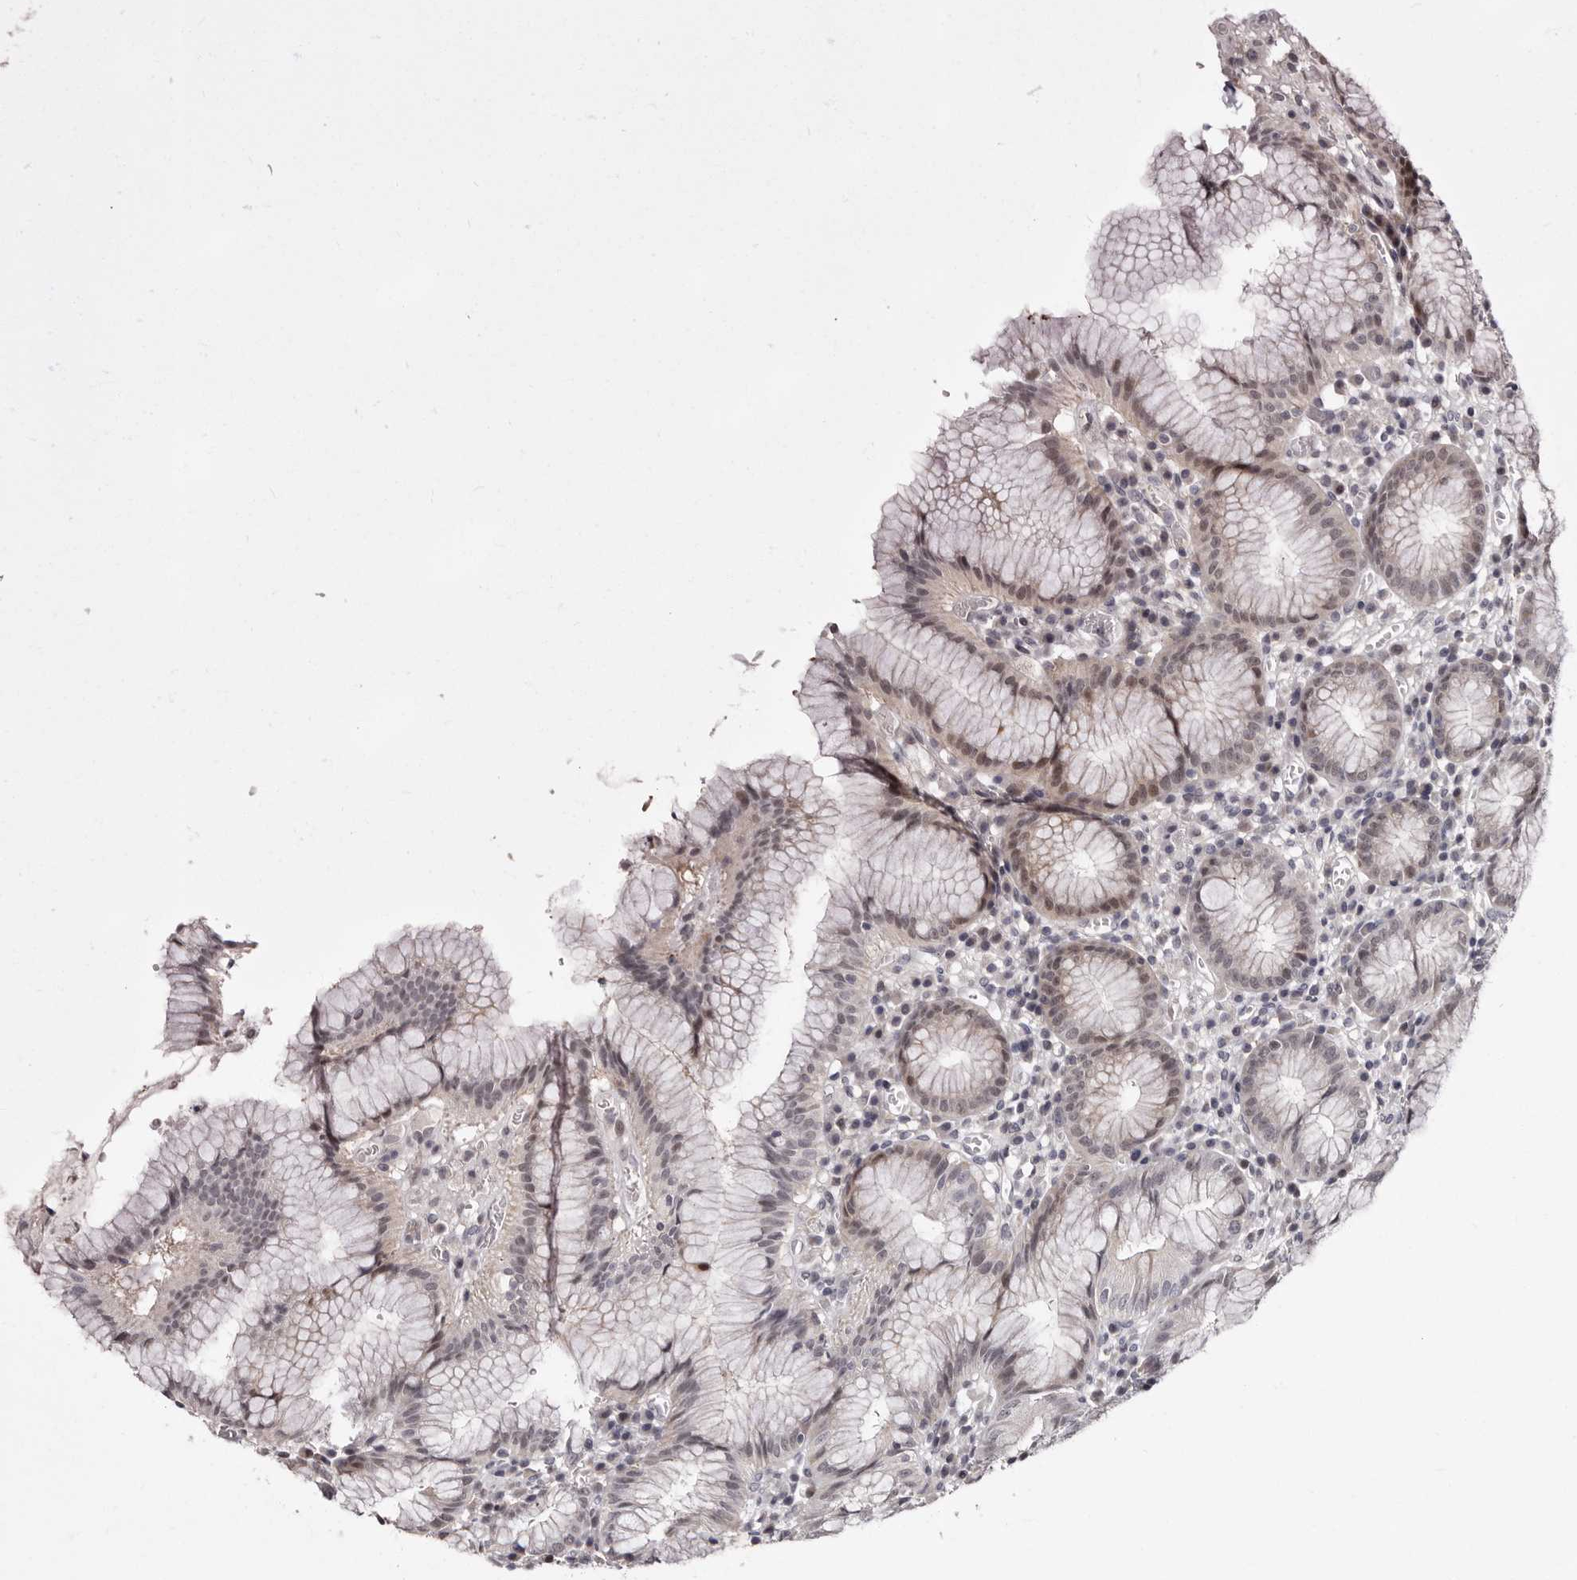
{"staining": {"intensity": "weak", "quantity": "25%-75%", "location": "nuclear"}, "tissue": "stomach", "cell_type": "Glandular cells", "image_type": "normal", "snomed": [{"axis": "morphology", "description": "Normal tissue, NOS"}, {"axis": "topography", "description": "Stomach"}], "caption": "A high-resolution image shows immunohistochemistry (IHC) staining of normal stomach, which exhibits weak nuclear staining in approximately 25%-75% of glandular cells.", "gene": "PHF20L1", "patient": {"sex": "male", "age": 55}}